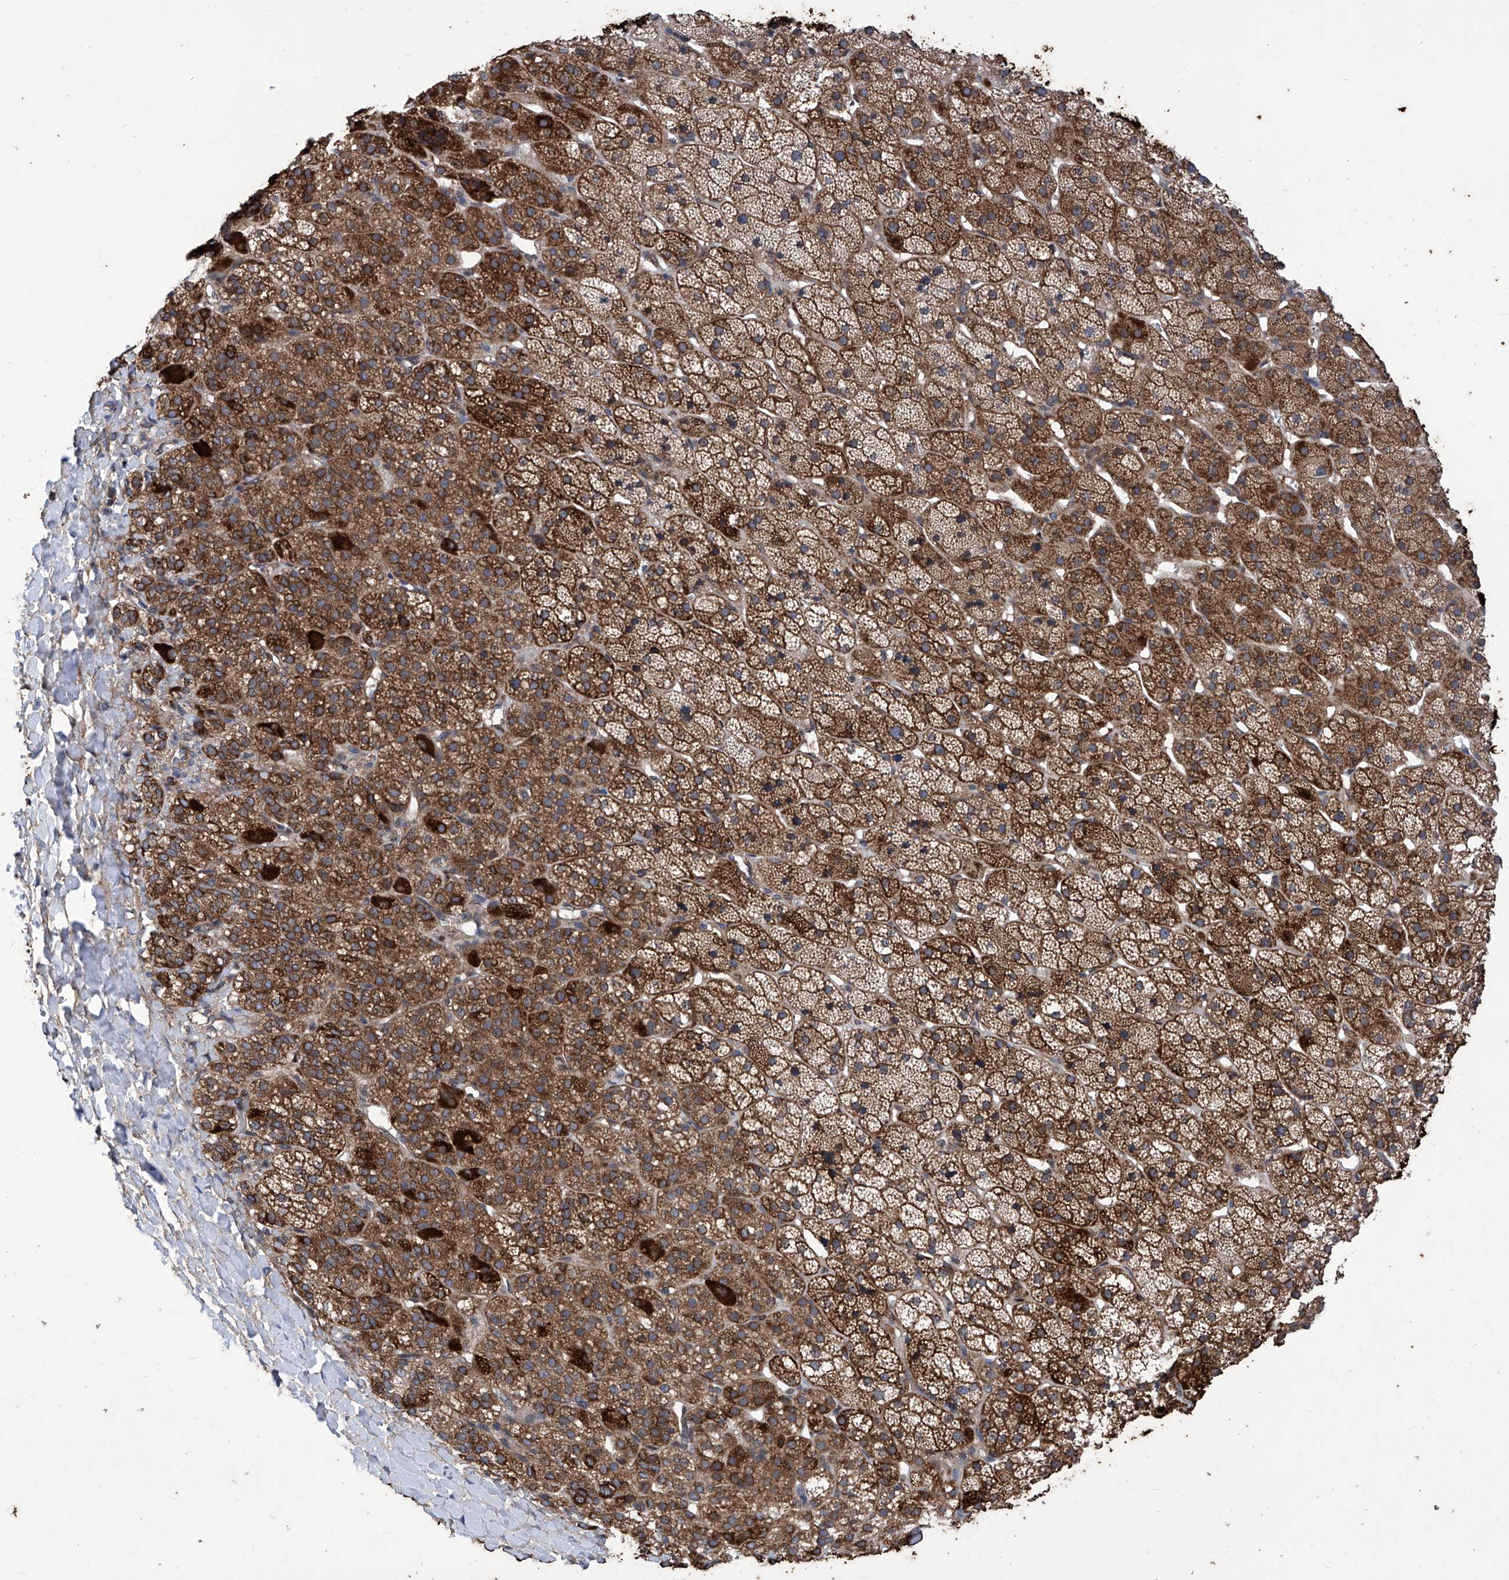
{"staining": {"intensity": "strong", "quantity": ">75%", "location": "cytoplasmic/membranous"}, "tissue": "adrenal gland", "cell_type": "Glandular cells", "image_type": "normal", "snomed": [{"axis": "morphology", "description": "Normal tissue, NOS"}, {"axis": "topography", "description": "Adrenal gland"}], "caption": "Glandular cells display high levels of strong cytoplasmic/membranous staining in about >75% of cells in benign human adrenal gland. (Brightfield microscopy of DAB IHC at high magnification).", "gene": "KTI12", "patient": {"sex": "female", "age": 57}}